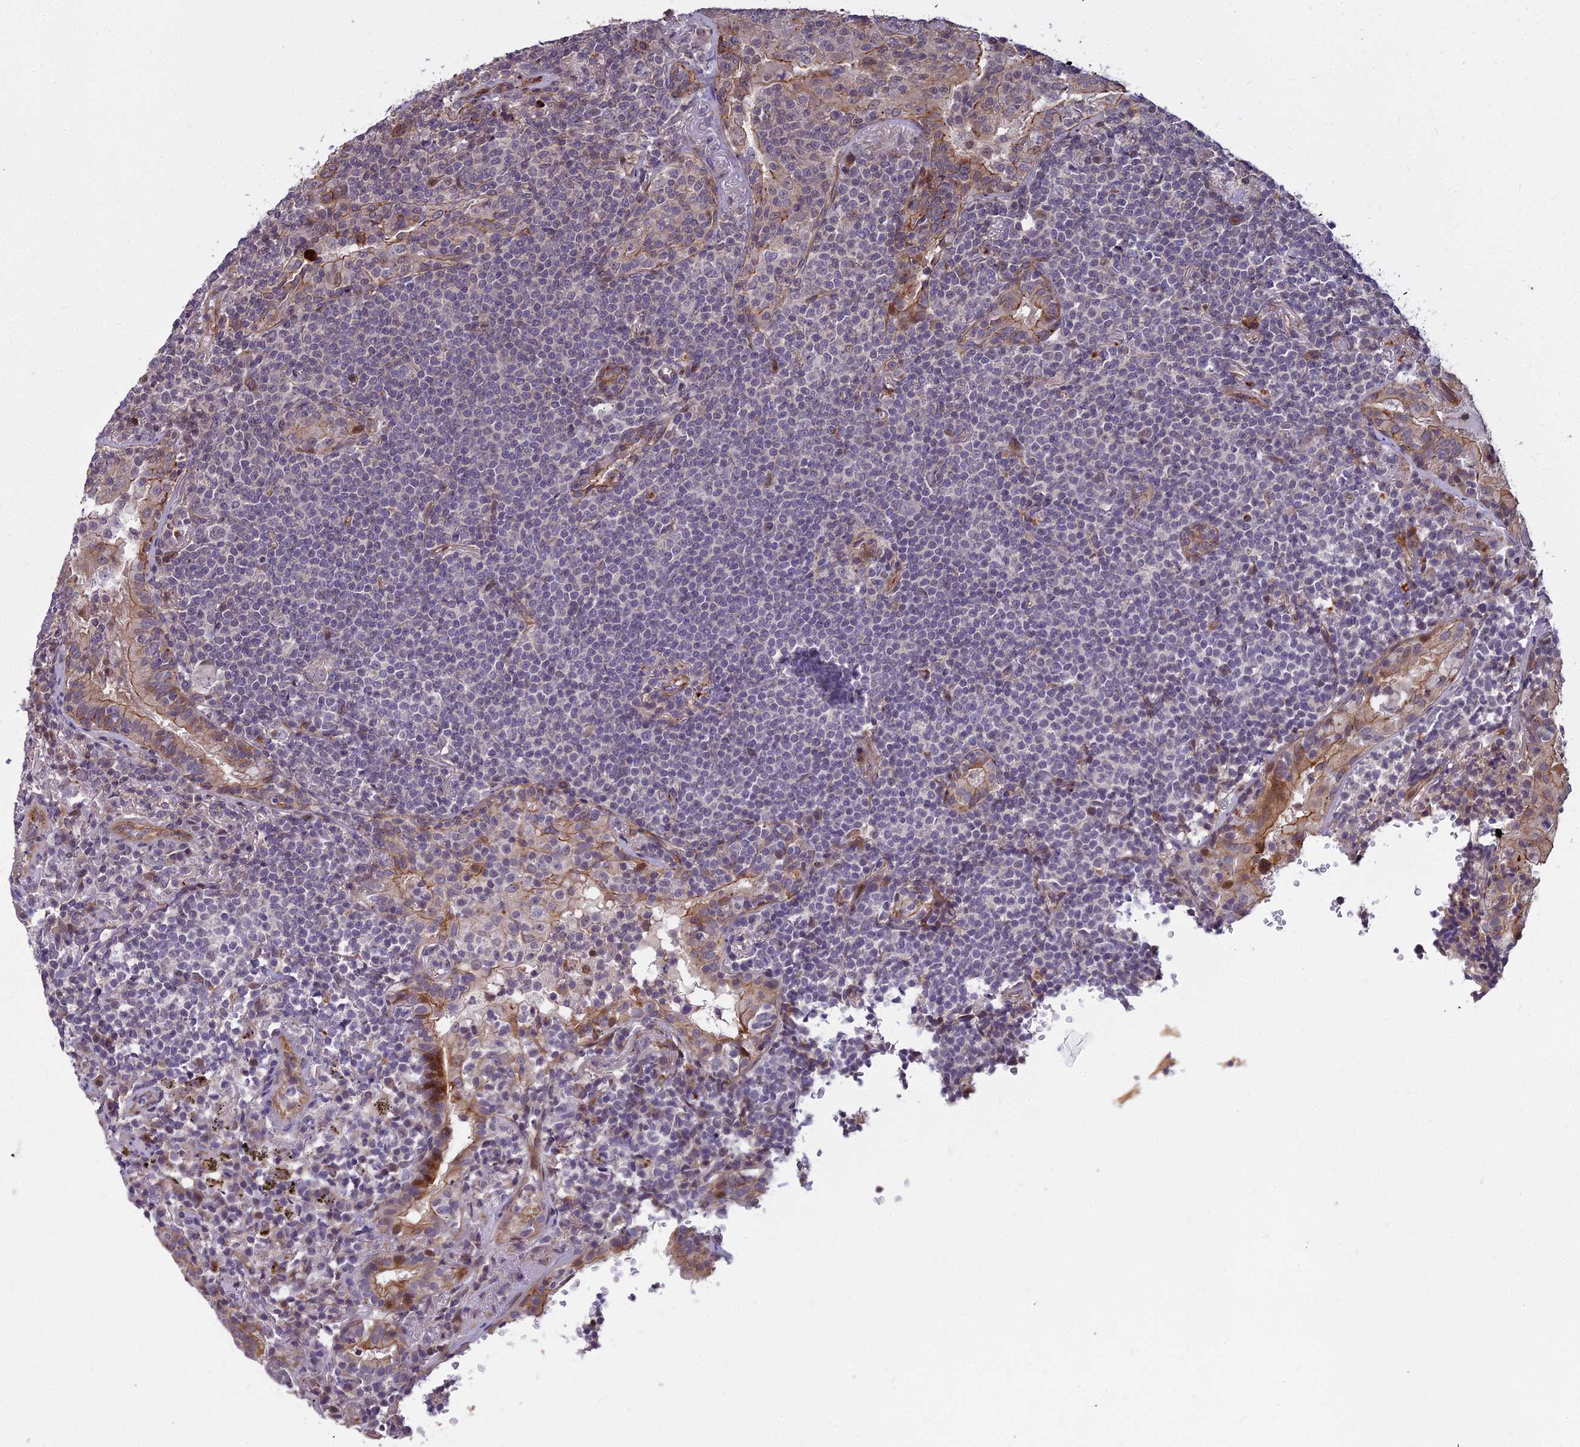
{"staining": {"intensity": "negative", "quantity": "none", "location": "none"}, "tissue": "lymphoma", "cell_type": "Tumor cells", "image_type": "cancer", "snomed": [{"axis": "morphology", "description": "Malignant lymphoma, non-Hodgkin's type, Low grade"}, {"axis": "topography", "description": "Lung"}], "caption": "Immunohistochemistry of low-grade malignant lymphoma, non-Hodgkin's type reveals no positivity in tumor cells.", "gene": "GLYATL3", "patient": {"sex": "female", "age": 71}}